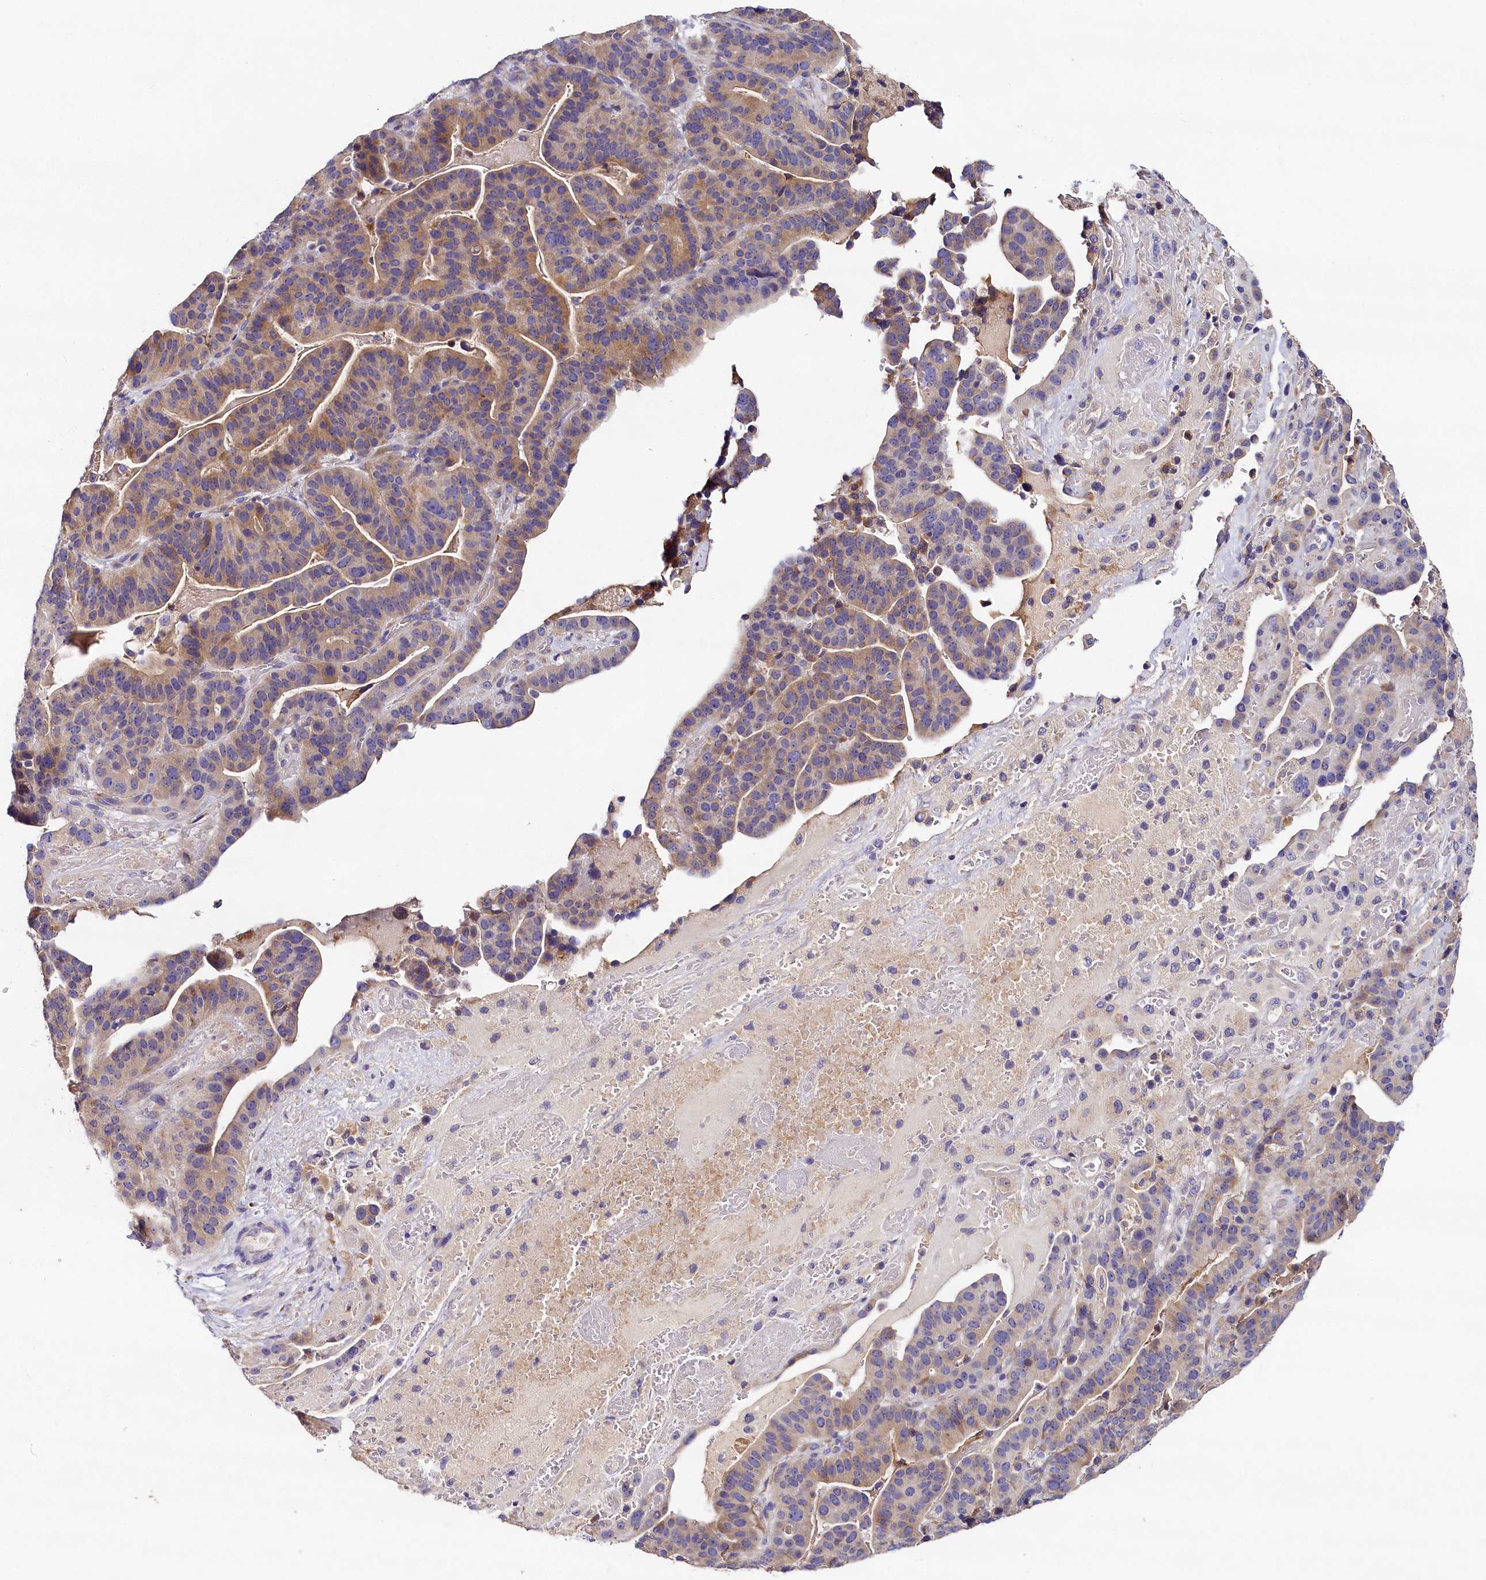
{"staining": {"intensity": "moderate", "quantity": "25%-75%", "location": "cytoplasmic/membranous"}, "tissue": "stomach cancer", "cell_type": "Tumor cells", "image_type": "cancer", "snomed": [{"axis": "morphology", "description": "Adenocarcinoma, NOS"}, {"axis": "topography", "description": "Stomach"}], "caption": "Protein positivity by immunohistochemistry (IHC) exhibits moderate cytoplasmic/membranous expression in about 25%-75% of tumor cells in adenocarcinoma (stomach).", "gene": "ST7L", "patient": {"sex": "male", "age": 48}}